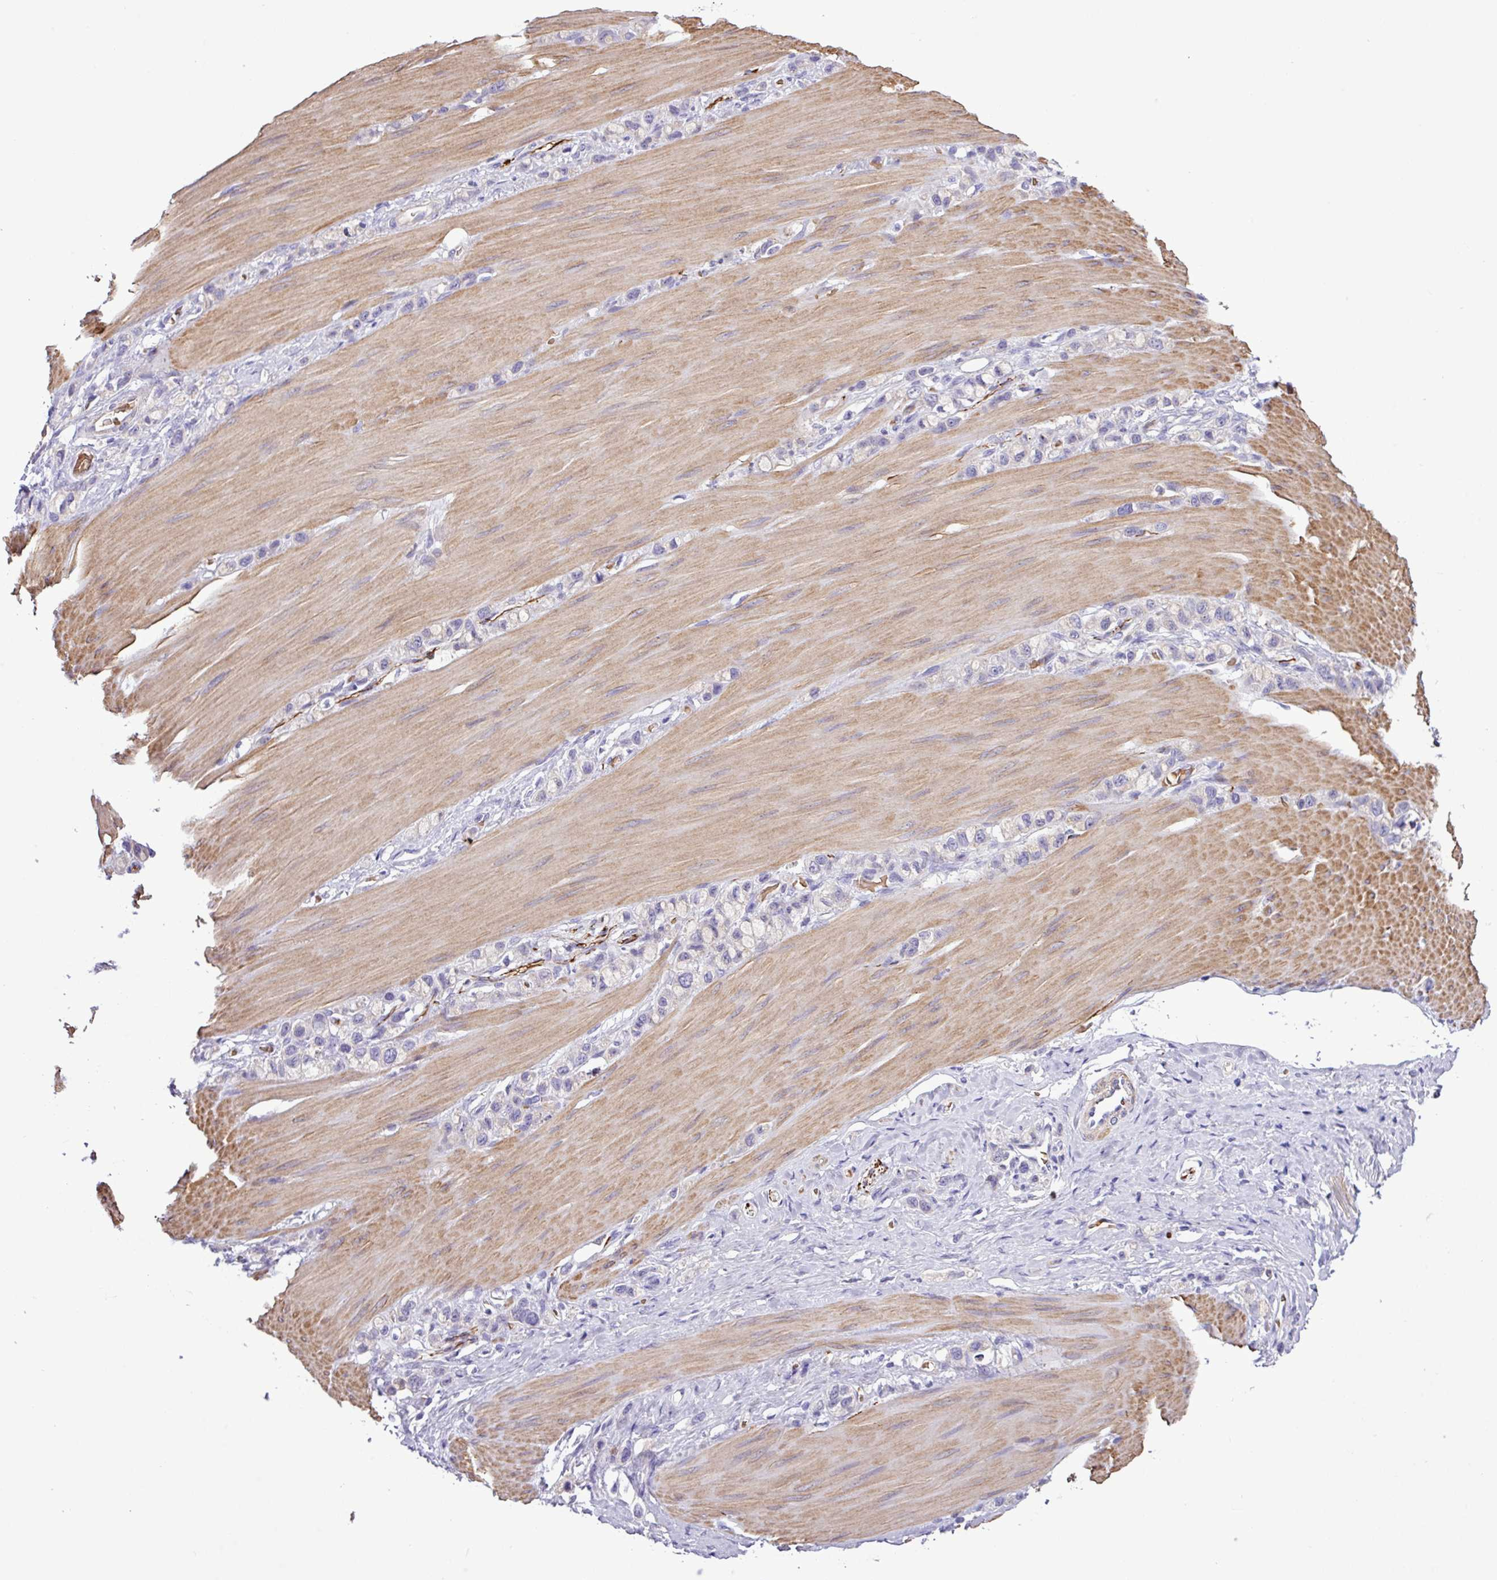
{"staining": {"intensity": "negative", "quantity": "none", "location": "none"}, "tissue": "stomach cancer", "cell_type": "Tumor cells", "image_type": "cancer", "snomed": [{"axis": "morphology", "description": "Adenocarcinoma, NOS"}, {"axis": "topography", "description": "Stomach"}], "caption": "Adenocarcinoma (stomach) was stained to show a protein in brown. There is no significant staining in tumor cells.", "gene": "MGAT4B", "patient": {"sex": "female", "age": 65}}